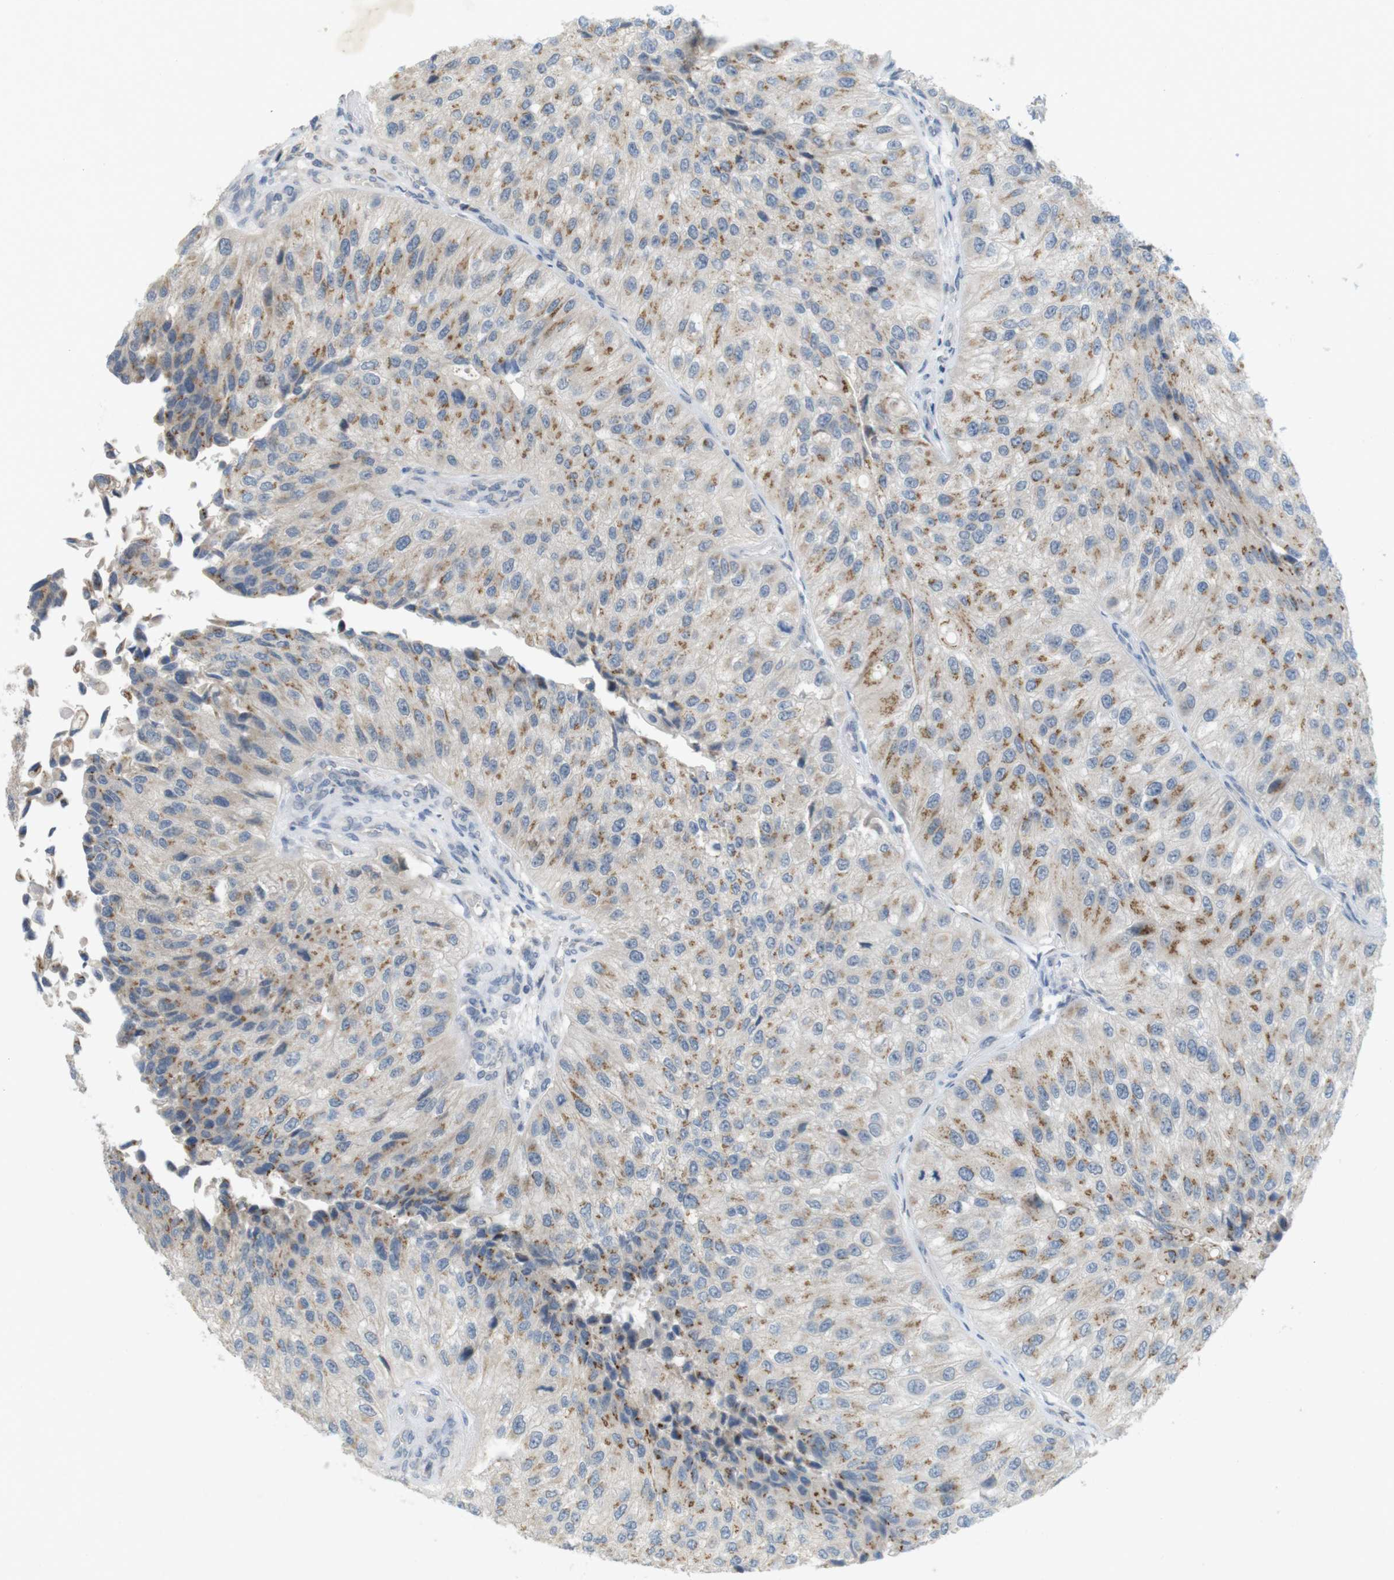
{"staining": {"intensity": "moderate", "quantity": ">75%", "location": "cytoplasmic/membranous"}, "tissue": "urothelial cancer", "cell_type": "Tumor cells", "image_type": "cancer", "snomed": [{"axis": "morphology", "description": "Urothelial carcinoma, High grade"}, {"axis": "topography", "description": "Kidney"}, {"axis": "topography", "description": "Urinary bladder"}], "caption": "A high-resolution photomicrograph shows immunohistochemistry staining of urothelial carcinoma (high-grade), which displays moderate cytoplasmic/membranous expression in about >75% of tumor cells.", "gene": "YIPF3", "patient": {"sex": "male", "age": 77}}